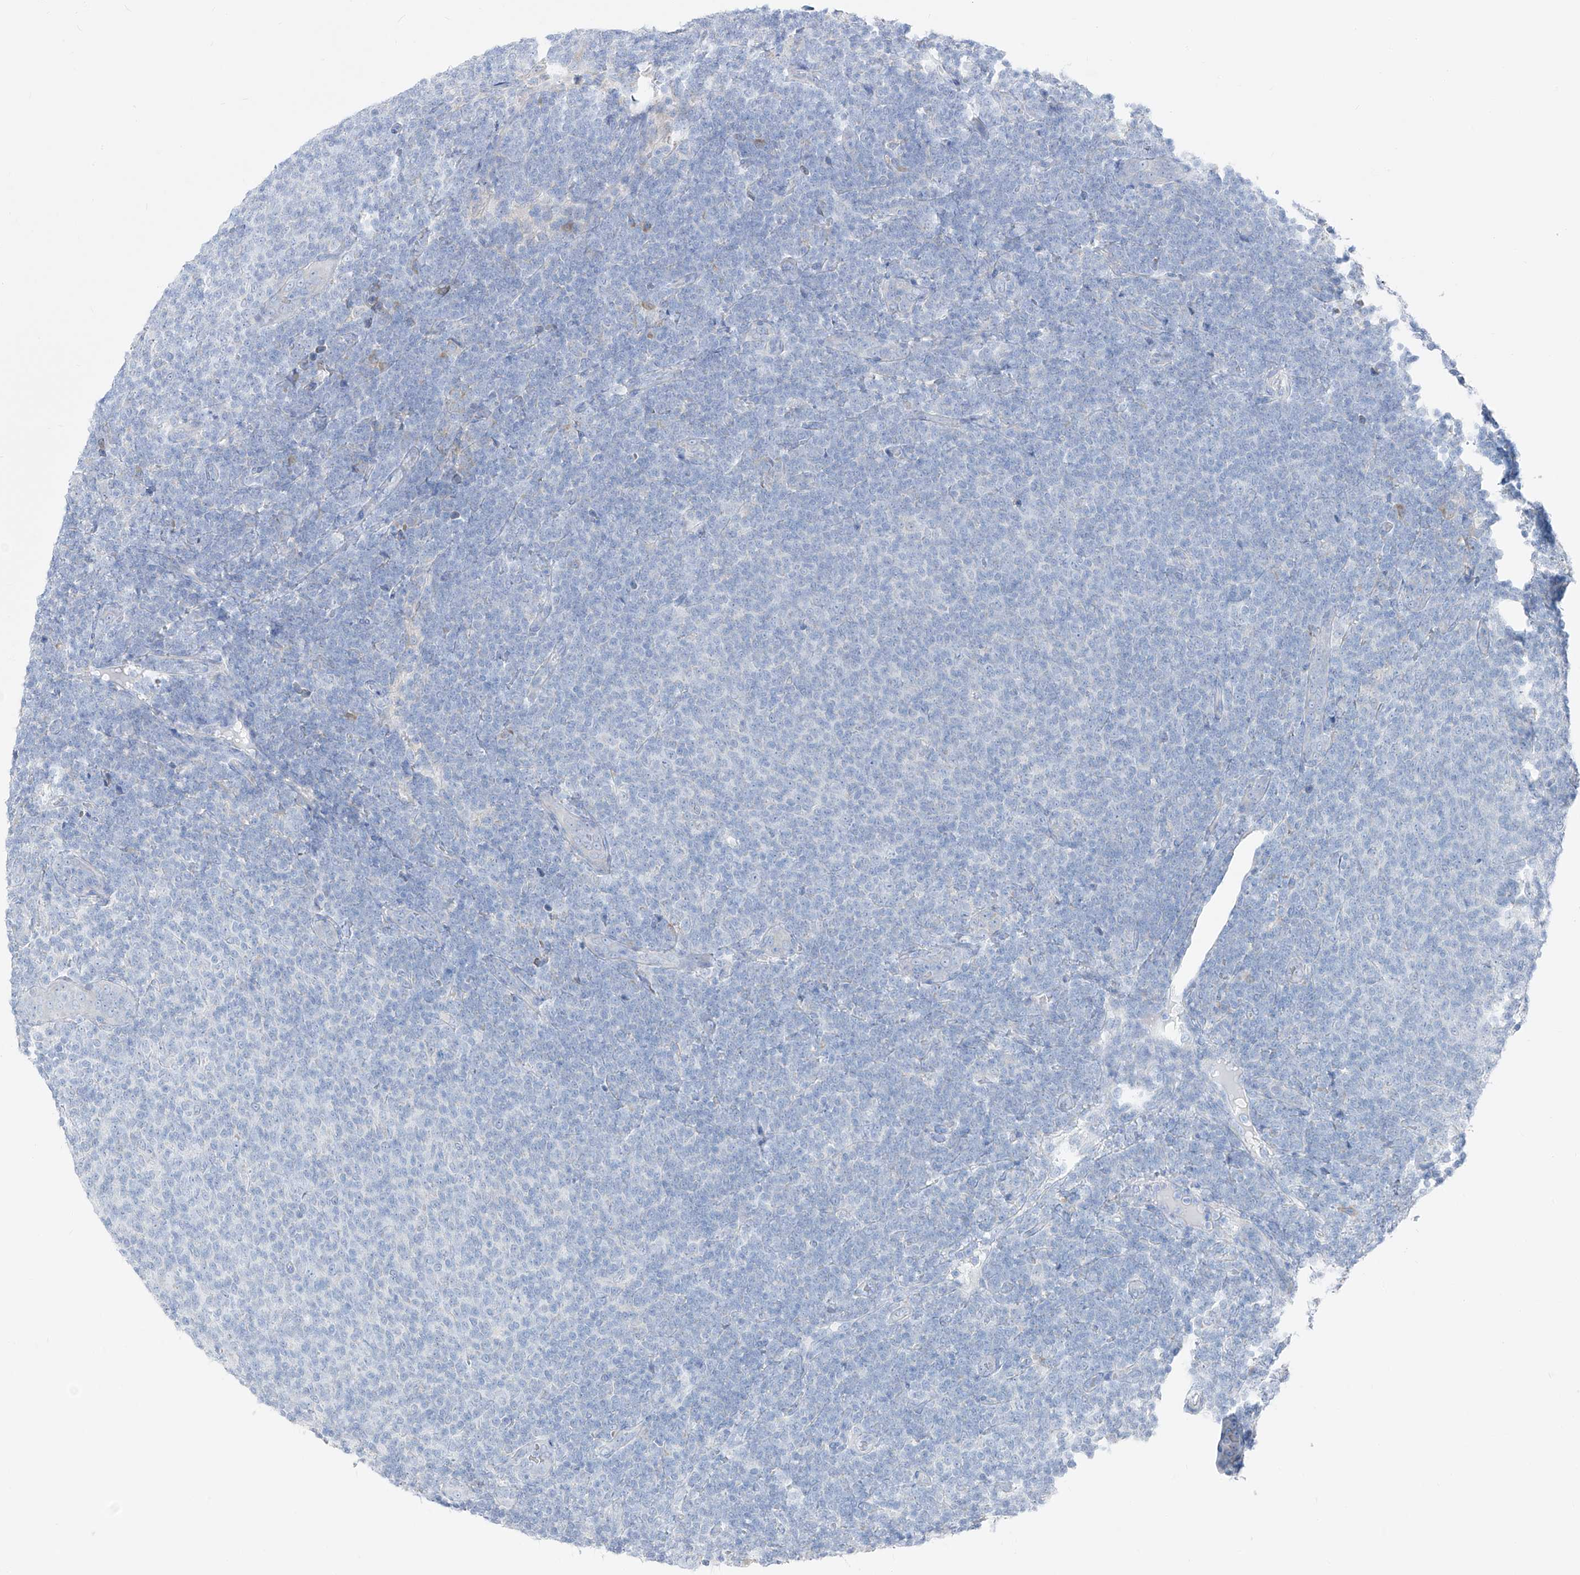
{"staining": {"intensity": "negative", "quantity": "none", "location": "none"}, "tissue": "lymphoma", "cell_type": "Tumor cells", "image_type": "cancer", "snomed": [{"axis": "morphology", "description": "Malignant lymphoma, non-Hodgkin's type, Low grade"}, {"axis": "topography", "description": "Lymph node"}], "caption": "IHC photomicrograph of lymphoma stained for a protein (brown), which displays no expression in tumor cells. The staining is performed using DAB brown chromogen with nuclei counter-stained in using hematoxylin.", "gene": "UFL1", "patient": {"sex": "male", "age": 66}}